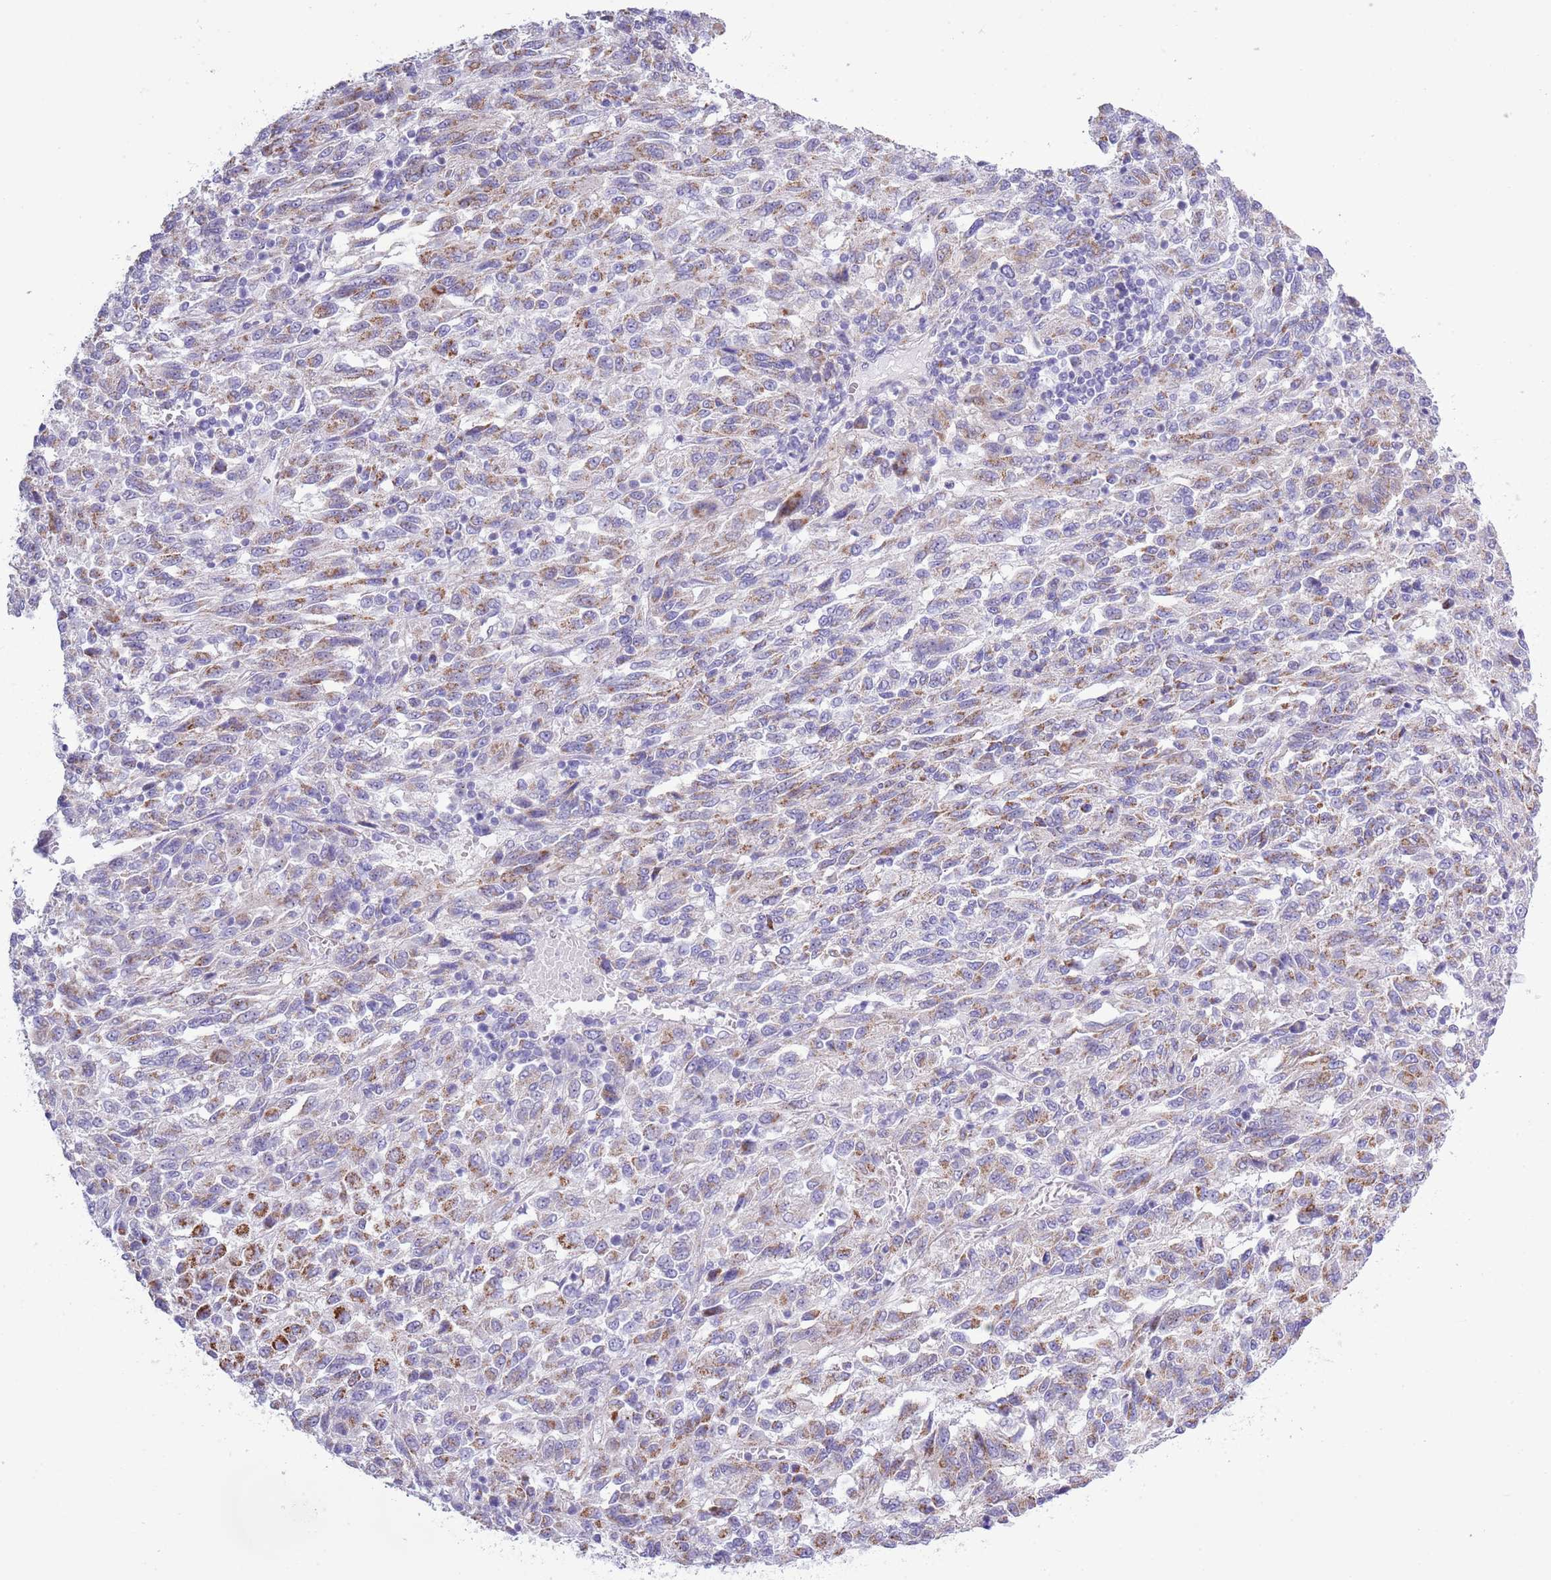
{"staining": {"intensity": "moderate", "quantity": "<25%", "location": "cytoplasmic/membranous"}, "tissue": "melanoma", "cell_type": "Tumor cells", "image_type": "cancer", "snomed": [{"axis": "morphology", "description": "Malignant melanoma, Metastatic site"}, {"axis": "topography", "description": "Lung"}], "caption": "High-power microscopy captured an immunohistochemistry (IHC) histopathology image of melanoma, revealing moderate cytoplasmic/membranous staining in approximately <25% of tumor cells. The protein is shown in brown color, while the nuclei are stained blue.", "gene": "MOCOS", "patient": {"sex": "male", "age": 64}}